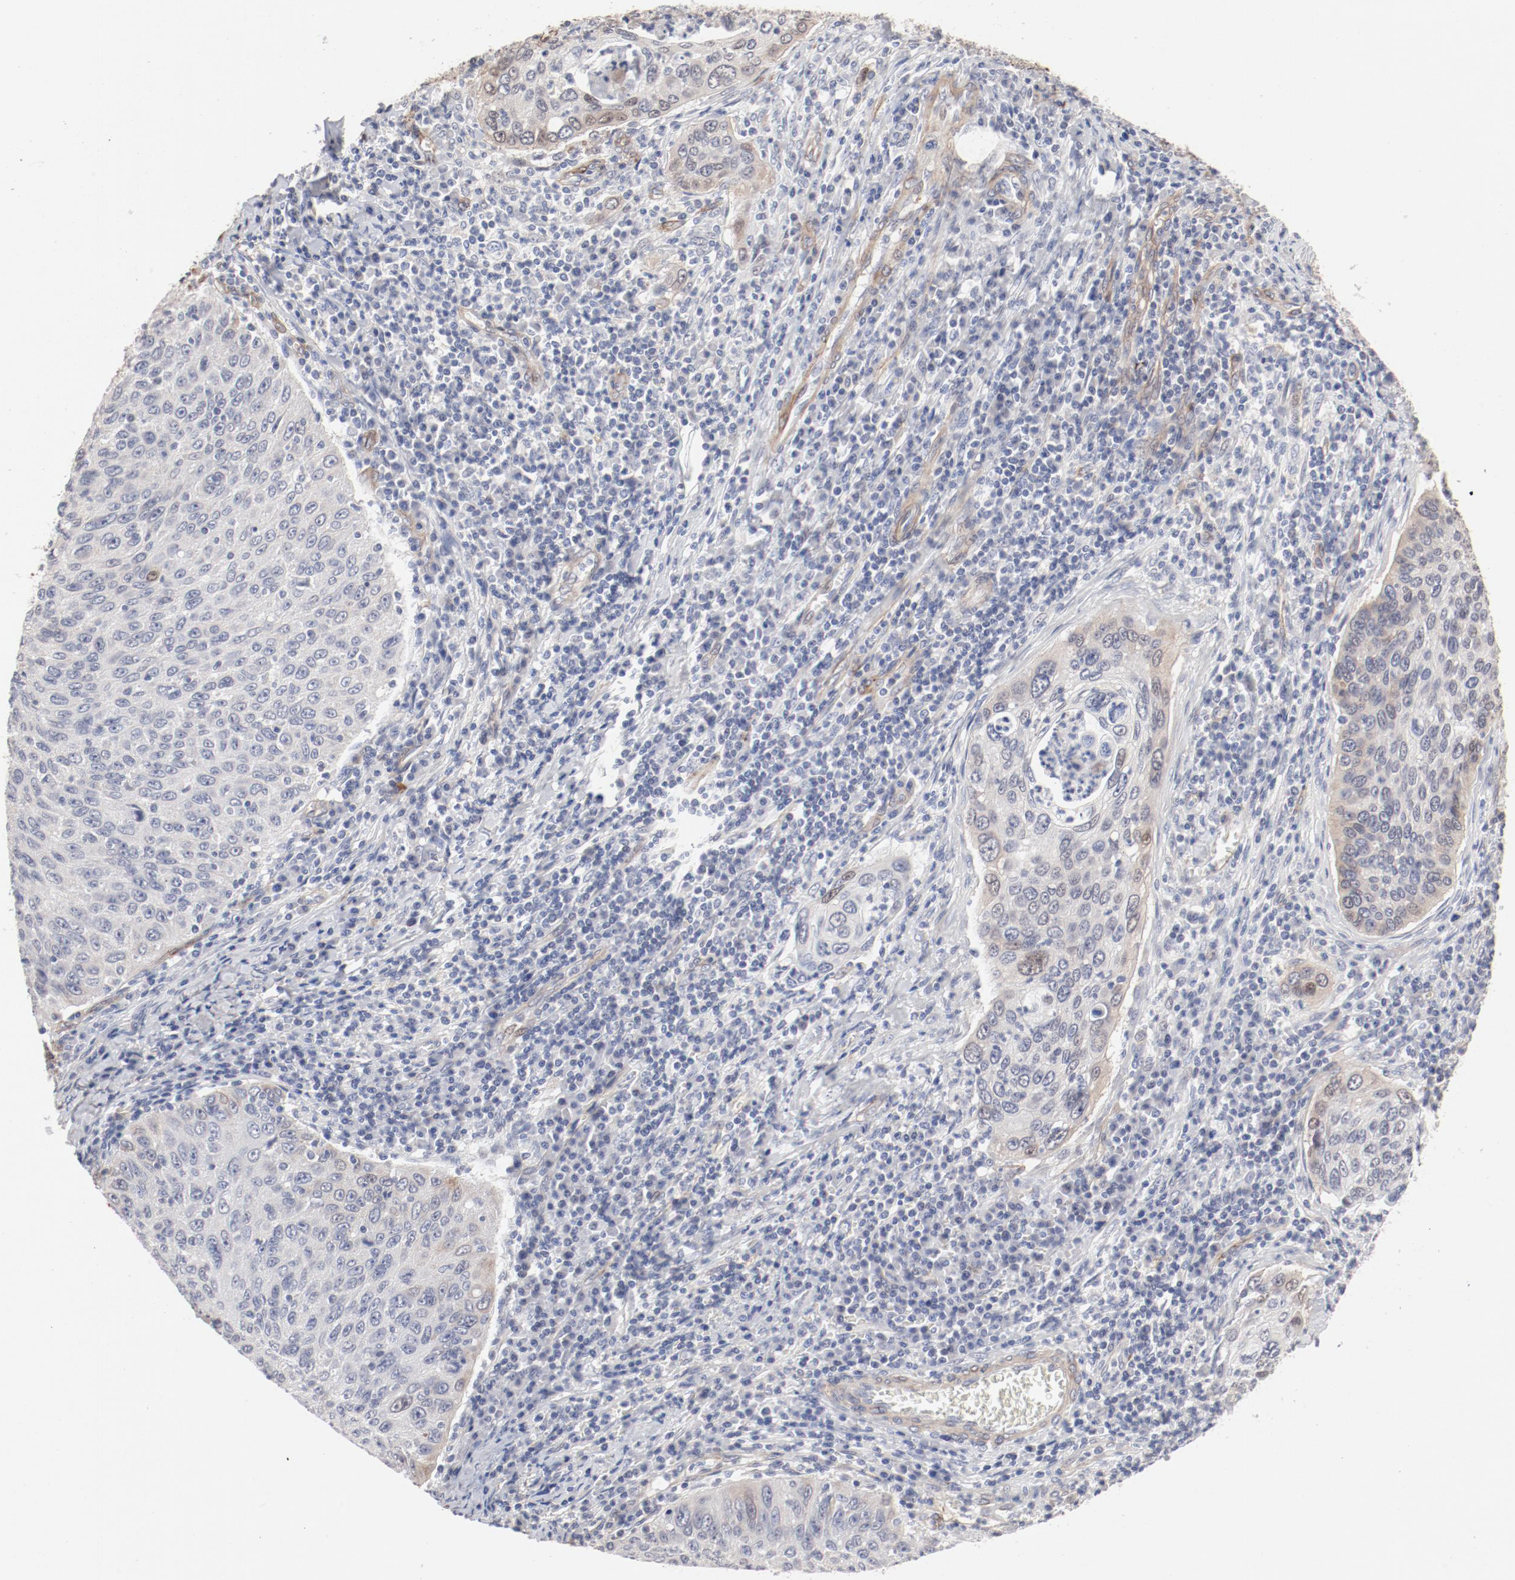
{"staining": {"intensity": "negative", "quantity": "none", "location": "none"}, "tissue": "cervical cancer", "cell_type": "Tumor cells", "image_type": "cancer", "snomed": [{"axis": "morphology", "description": "Squamous cell carcinoma, NOS"}, {"axis": "topography", "description": "Cervix"}], "caption": "Tumor cells show no significant protein staining in cervical squamous cell carcinoma. (IHC, brightfield microscopy, high magnification).", "gene": "MAGED4", "patient": {"sex": "female", "age": 53}}